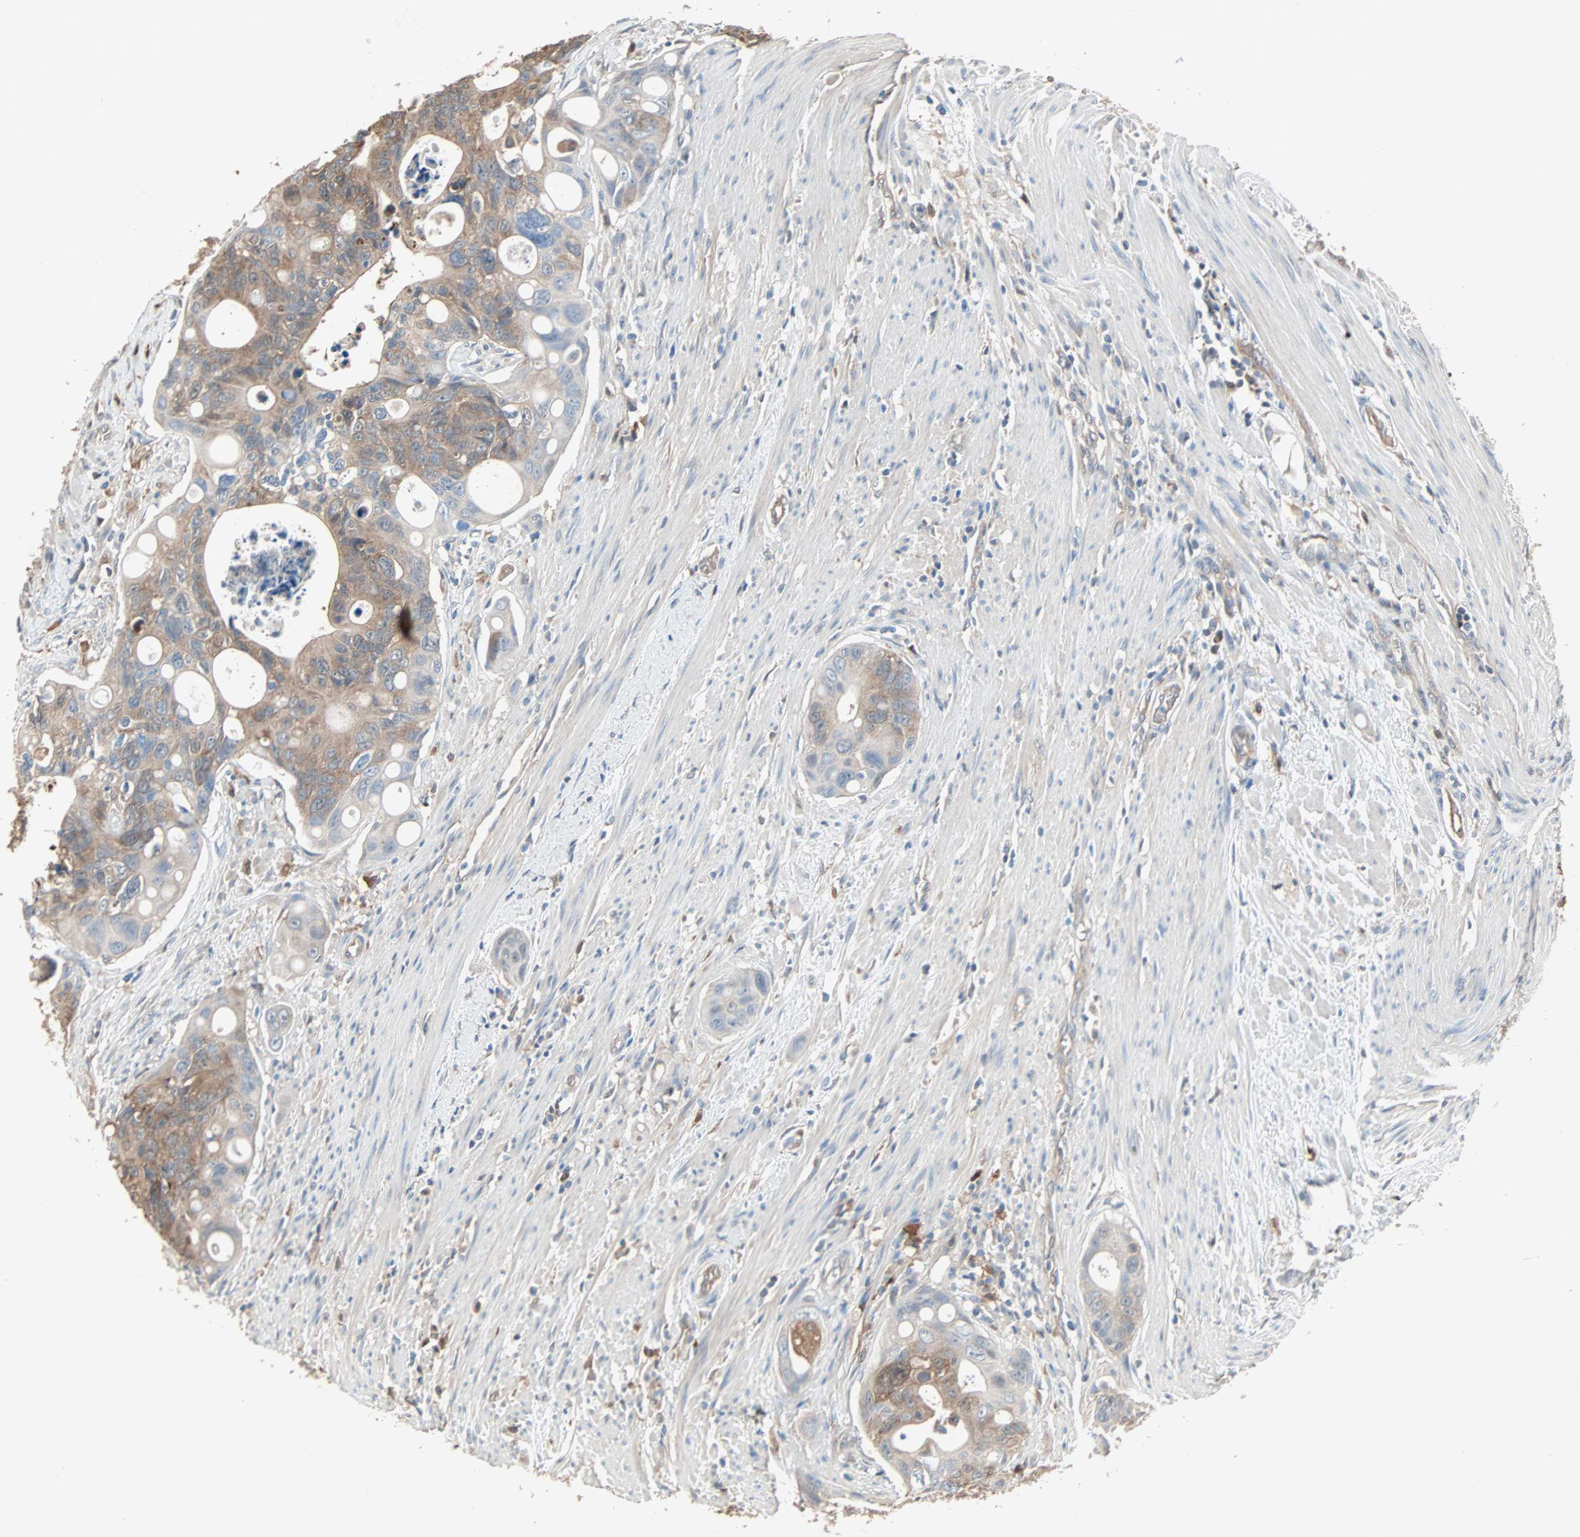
{"staining": {"intensity": "moderate", "quantity": ">75%", "location": "cytoplasmic/membranous"}, "tissue": "colorectal cancer", "cell_type": "Tumor cells", "image_type": "cancer", "snomed": [{"axis": "morphology", "description": "Adenocarcinoma, NOS"}, {"axis": "topography", "description": "Colon"}], "caption": "Immunohistochemical staining of human colorectal cancer (adenocarcinoma) displays moderate cytoplasmic/membranous protein positivity in about >75% of tumor cells.", "gene": "PRDX1", "patient": {"sex": "female", "age": 57}}